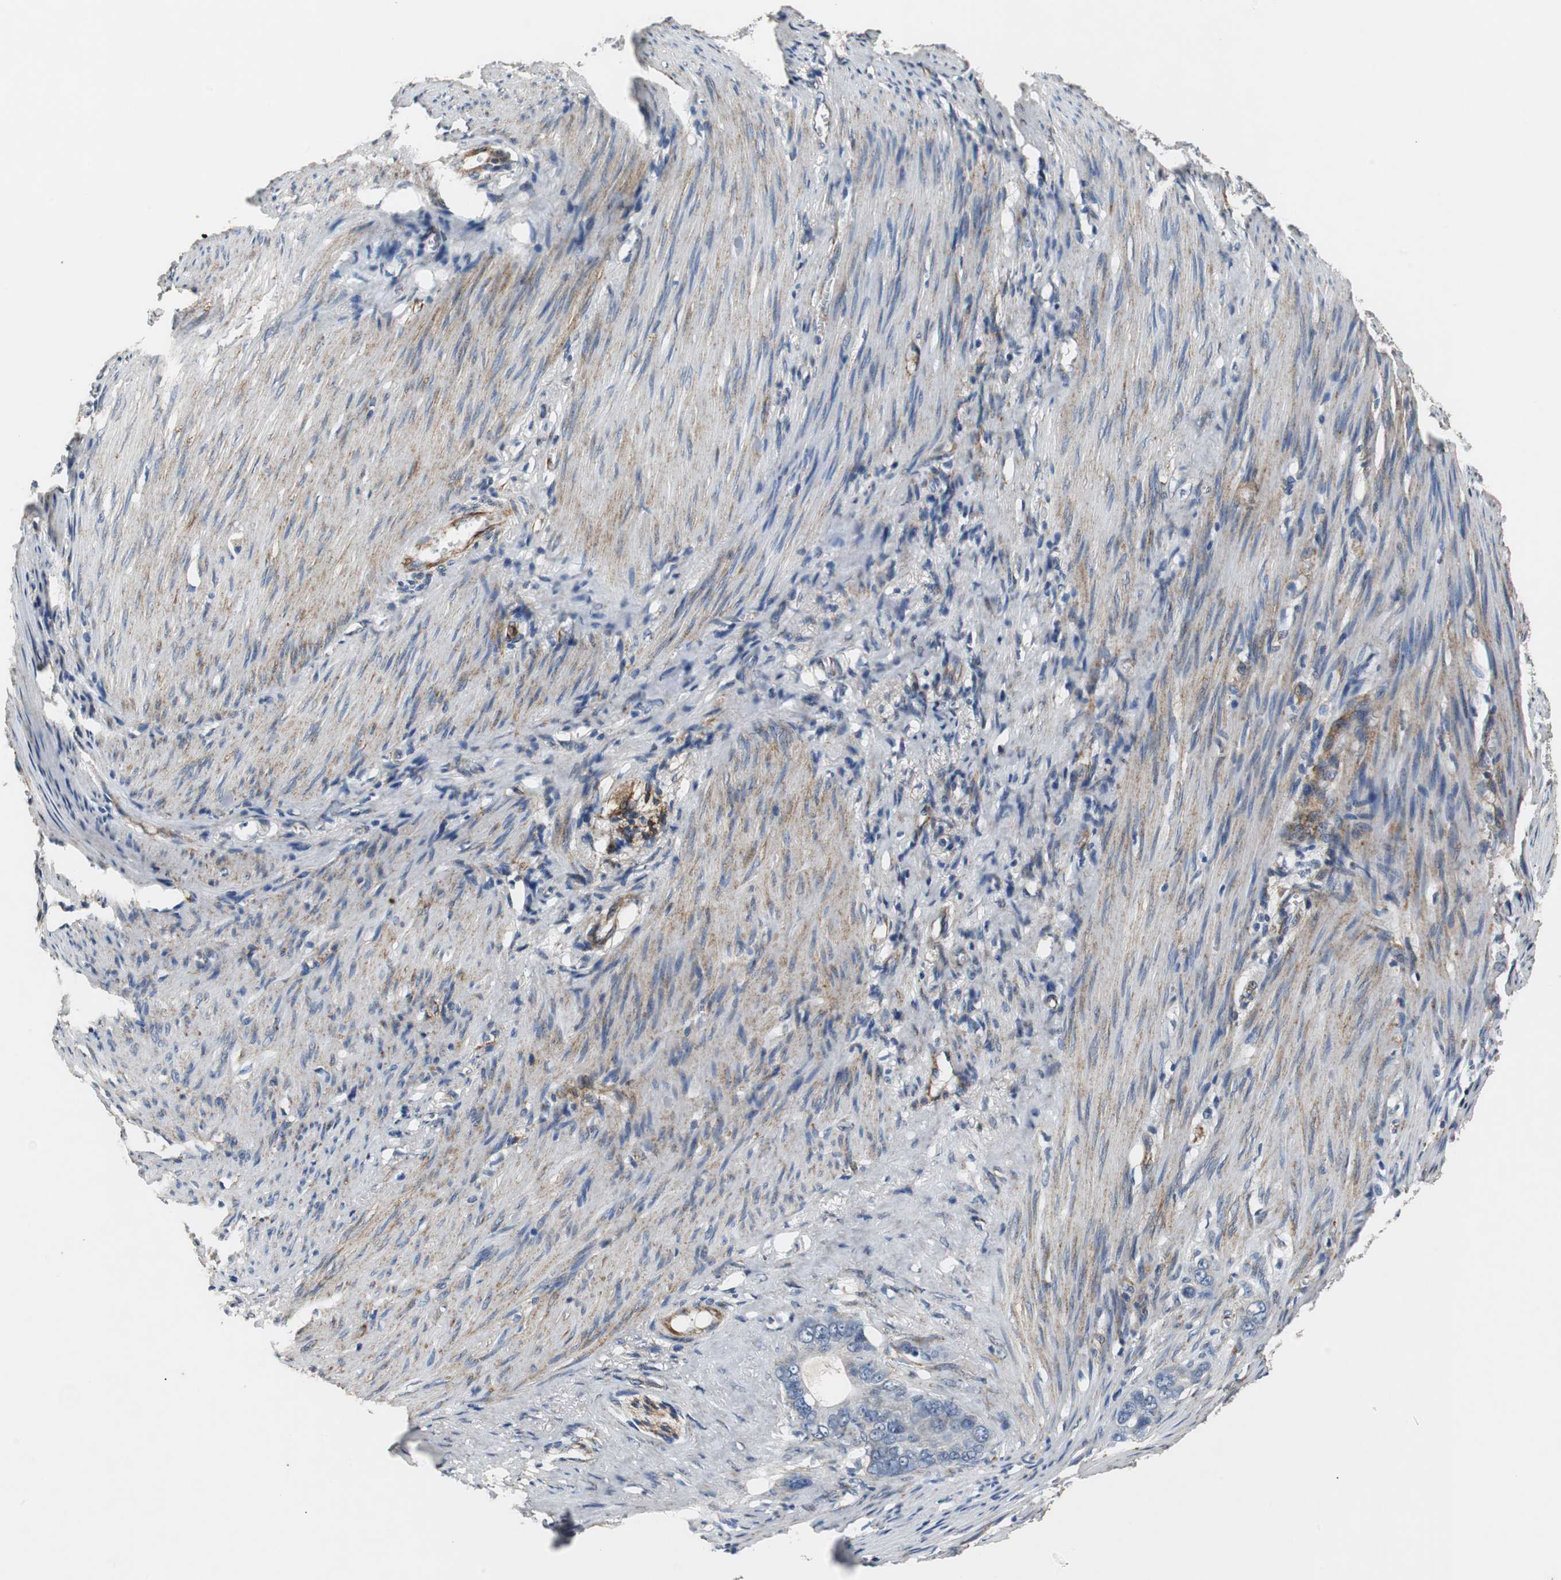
{"staining": {"intensity": "negative", "quantity": "none", "location": "none"}, "tissue": "stomach cancer", "cell_type": "Tumor cells", "image_type": "cancer", "snomed": [{"axis": "morphology", "description": "Adenocarcinoma, NOS"}, {"axis": "topography", "description": "Stomach"}], "caption": "DAB (3,3'-diaminobenzidine) immunohistochemical staining of human stomach cancer shows no significant staining in tumor cells. (DAB (3,3'-diaminobenzidine) immunohistochemistry (IHC) with hematoxylin counter stain).", "gene": "ISCU", "patient": {"sex": "female", "age": 75}}